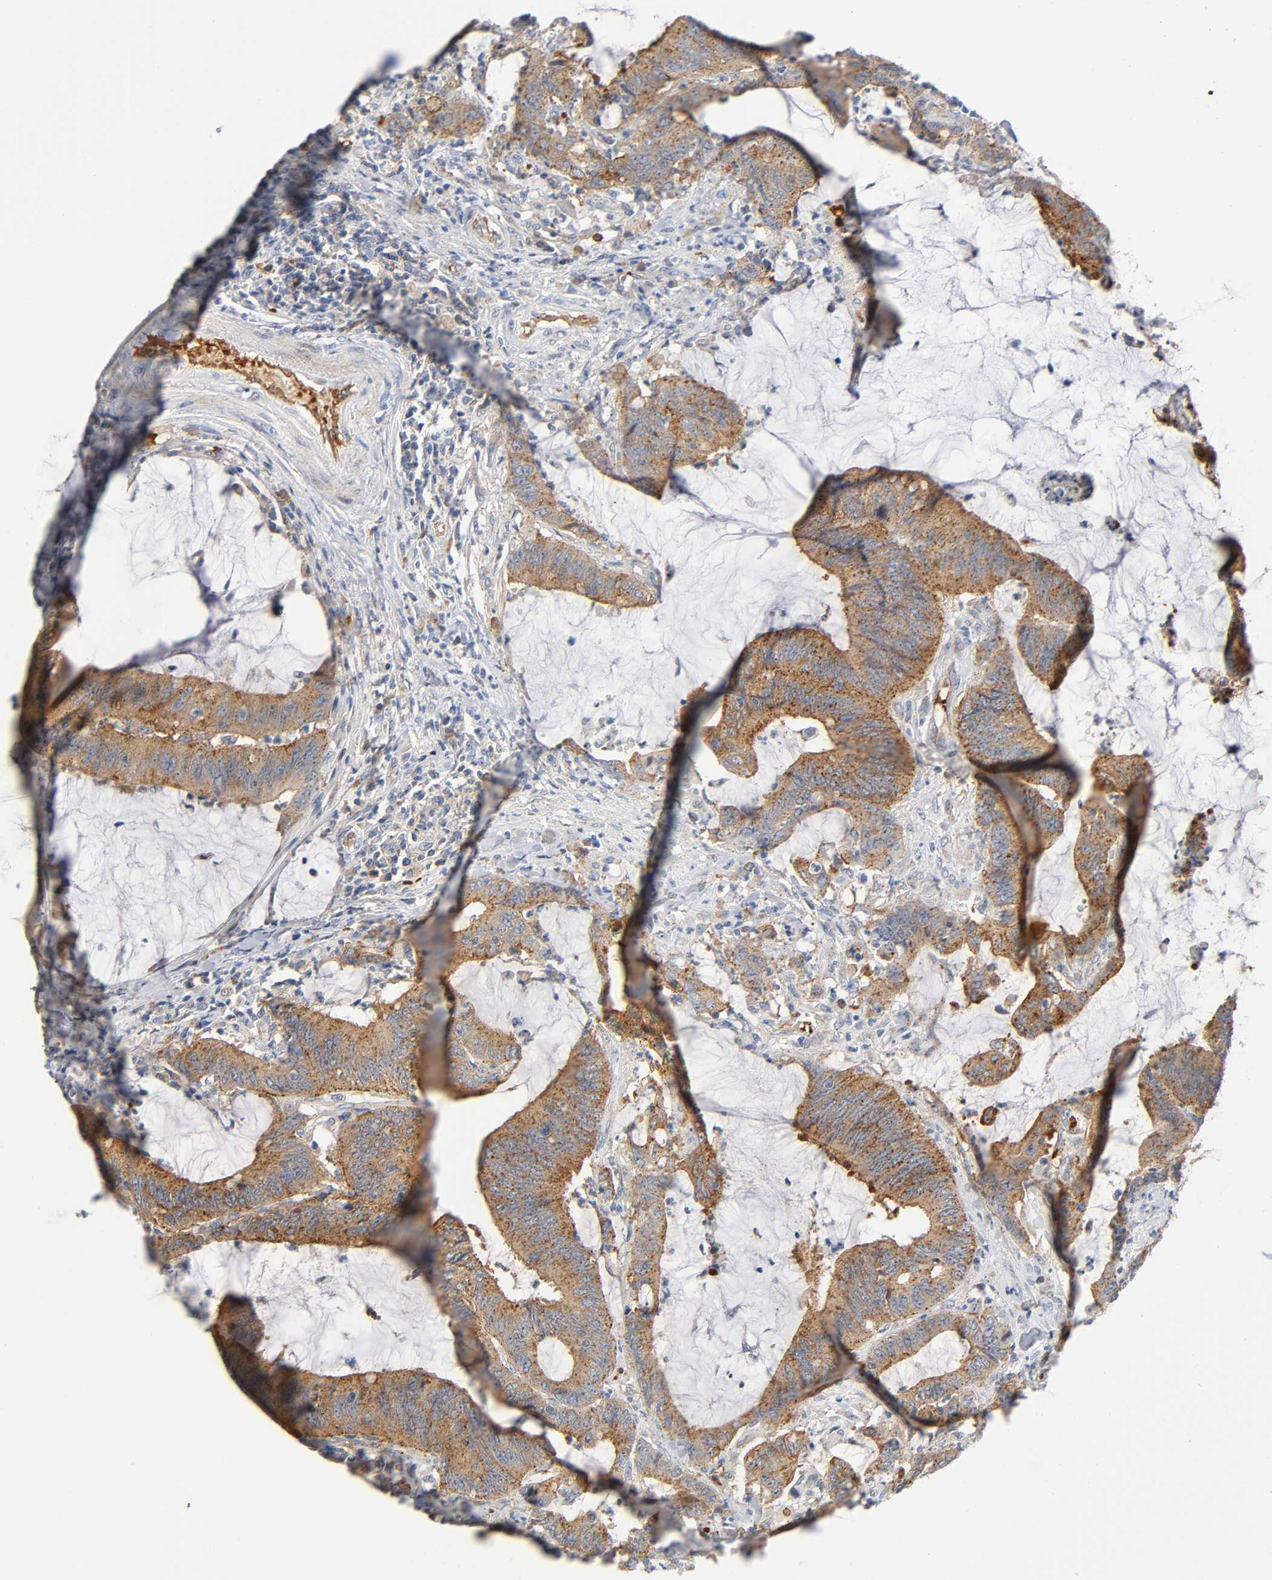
{"staining": {"intensity": "moderate", "quantity": ">75%", "location": "cytoplasmic/membranous"}, "tissue": "colorectal cancer", "cell_type": "Tumor cells", "image_type": "cancer", "snomed": [{"axis": "morphology", "description": "Adenocarcinoma, NOS"}, {"axis": "topography", "description": "Rectum"}], "caption": "This photomicrograph displays colorectal cancer stained with IHC to label a protein in brown. The cytoplasmic/membranous of tumor cells show moderate positivity for the protein. Nuclei are counter-stained blue.", "gene": "CD2AP", "patient": {"sex": "female", "age": 66}}